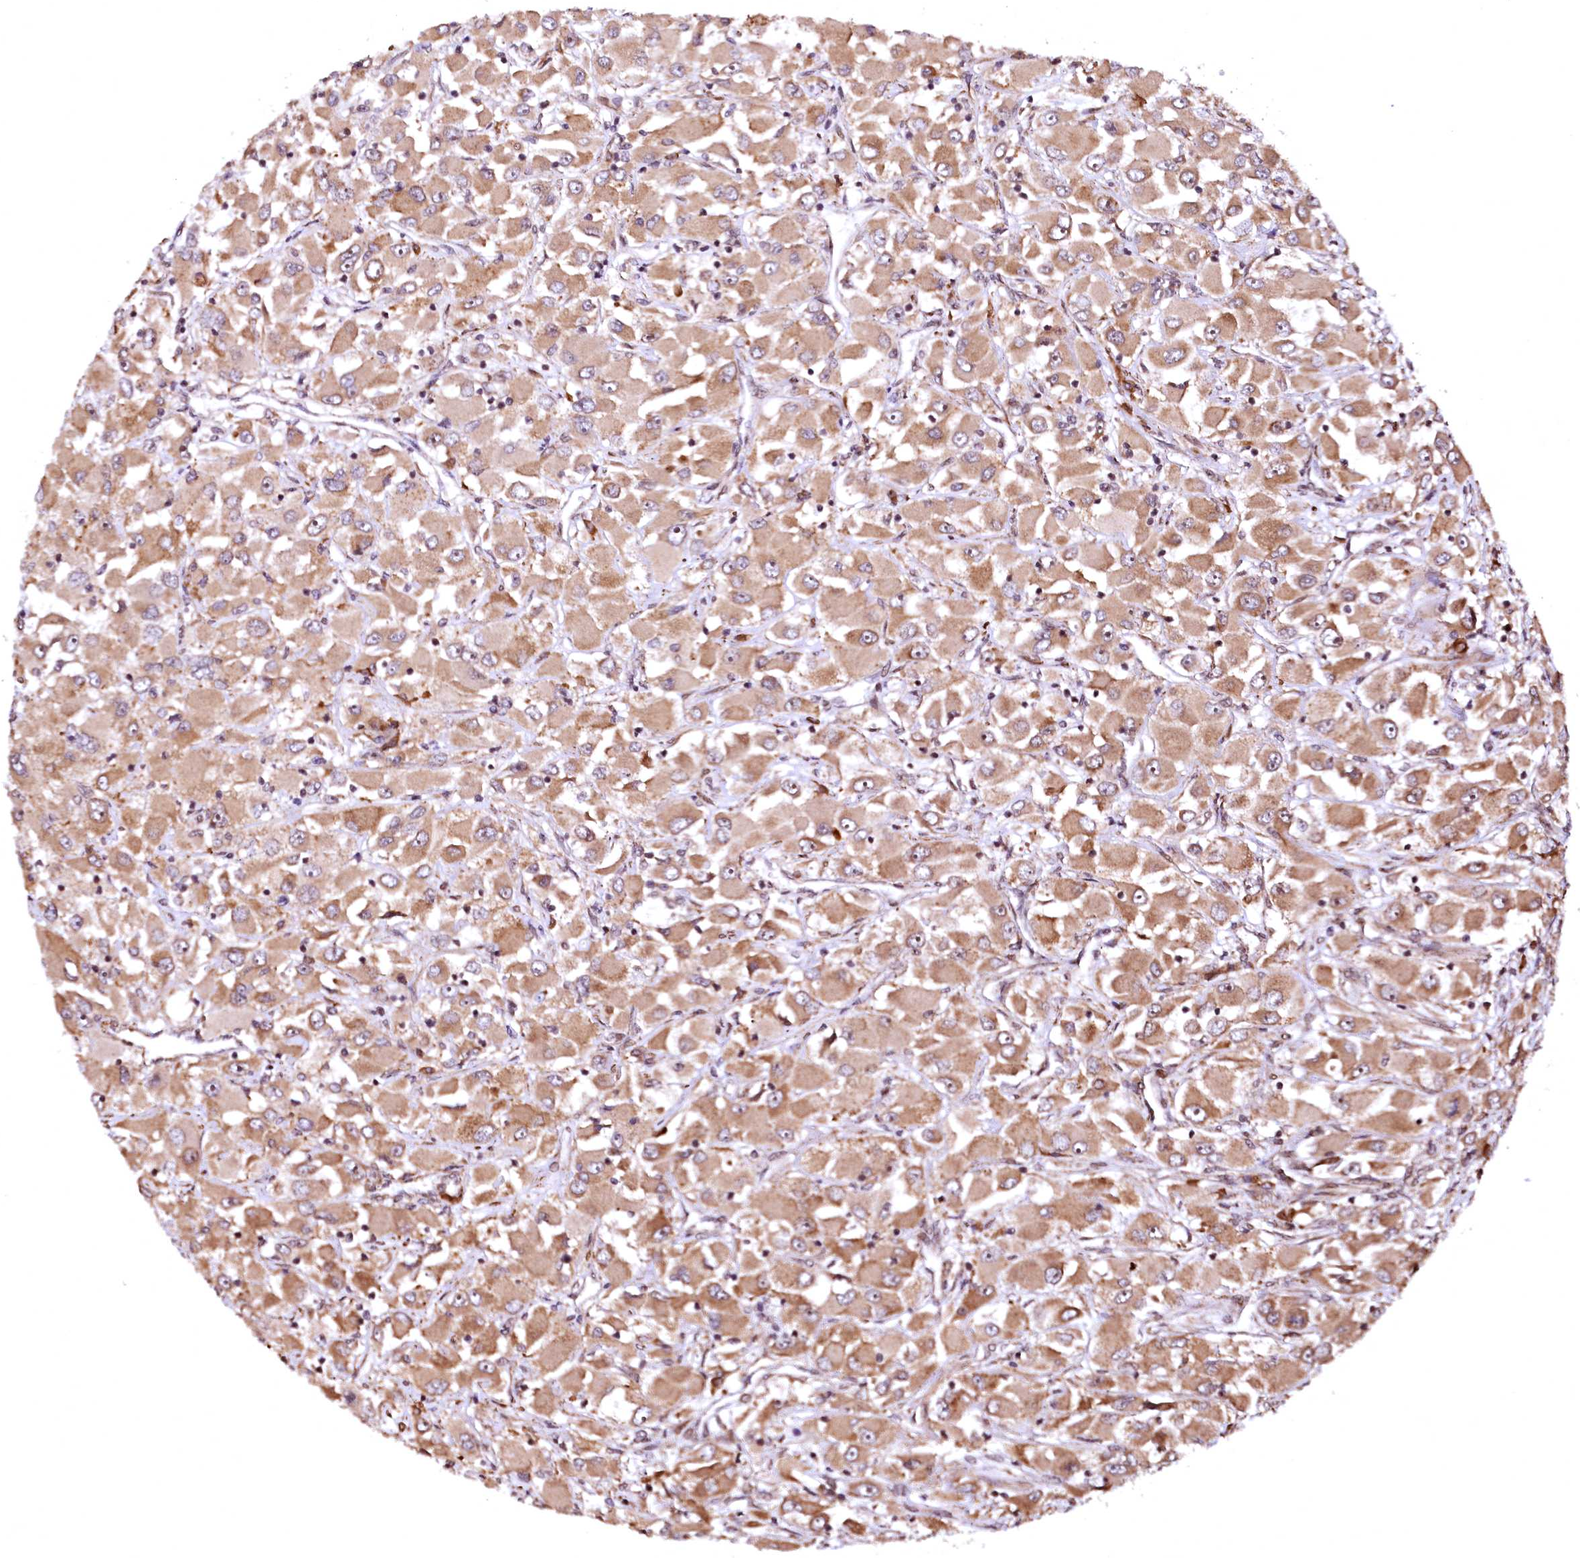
{"staining": {"intensity": "moderate", "quantity": ">75%", "location": "cytoplasmic/membranous,nuclear"}, "tissue": "renal cancer", "cell_type": "Tumor cells", "image_type": "cancer", "snomed": [{"axis": "morphology", "description": "Adenocarcinoma, NOS"}, {"axis": "topography", "description": "Kidney"}], "caption": "Human renal cancer (adenocarcinoma) stained with a protein marker shows moderate staining in tumor cells.", "gene": "PDS5B", "patient": {"sex": "female", "age": 52}}